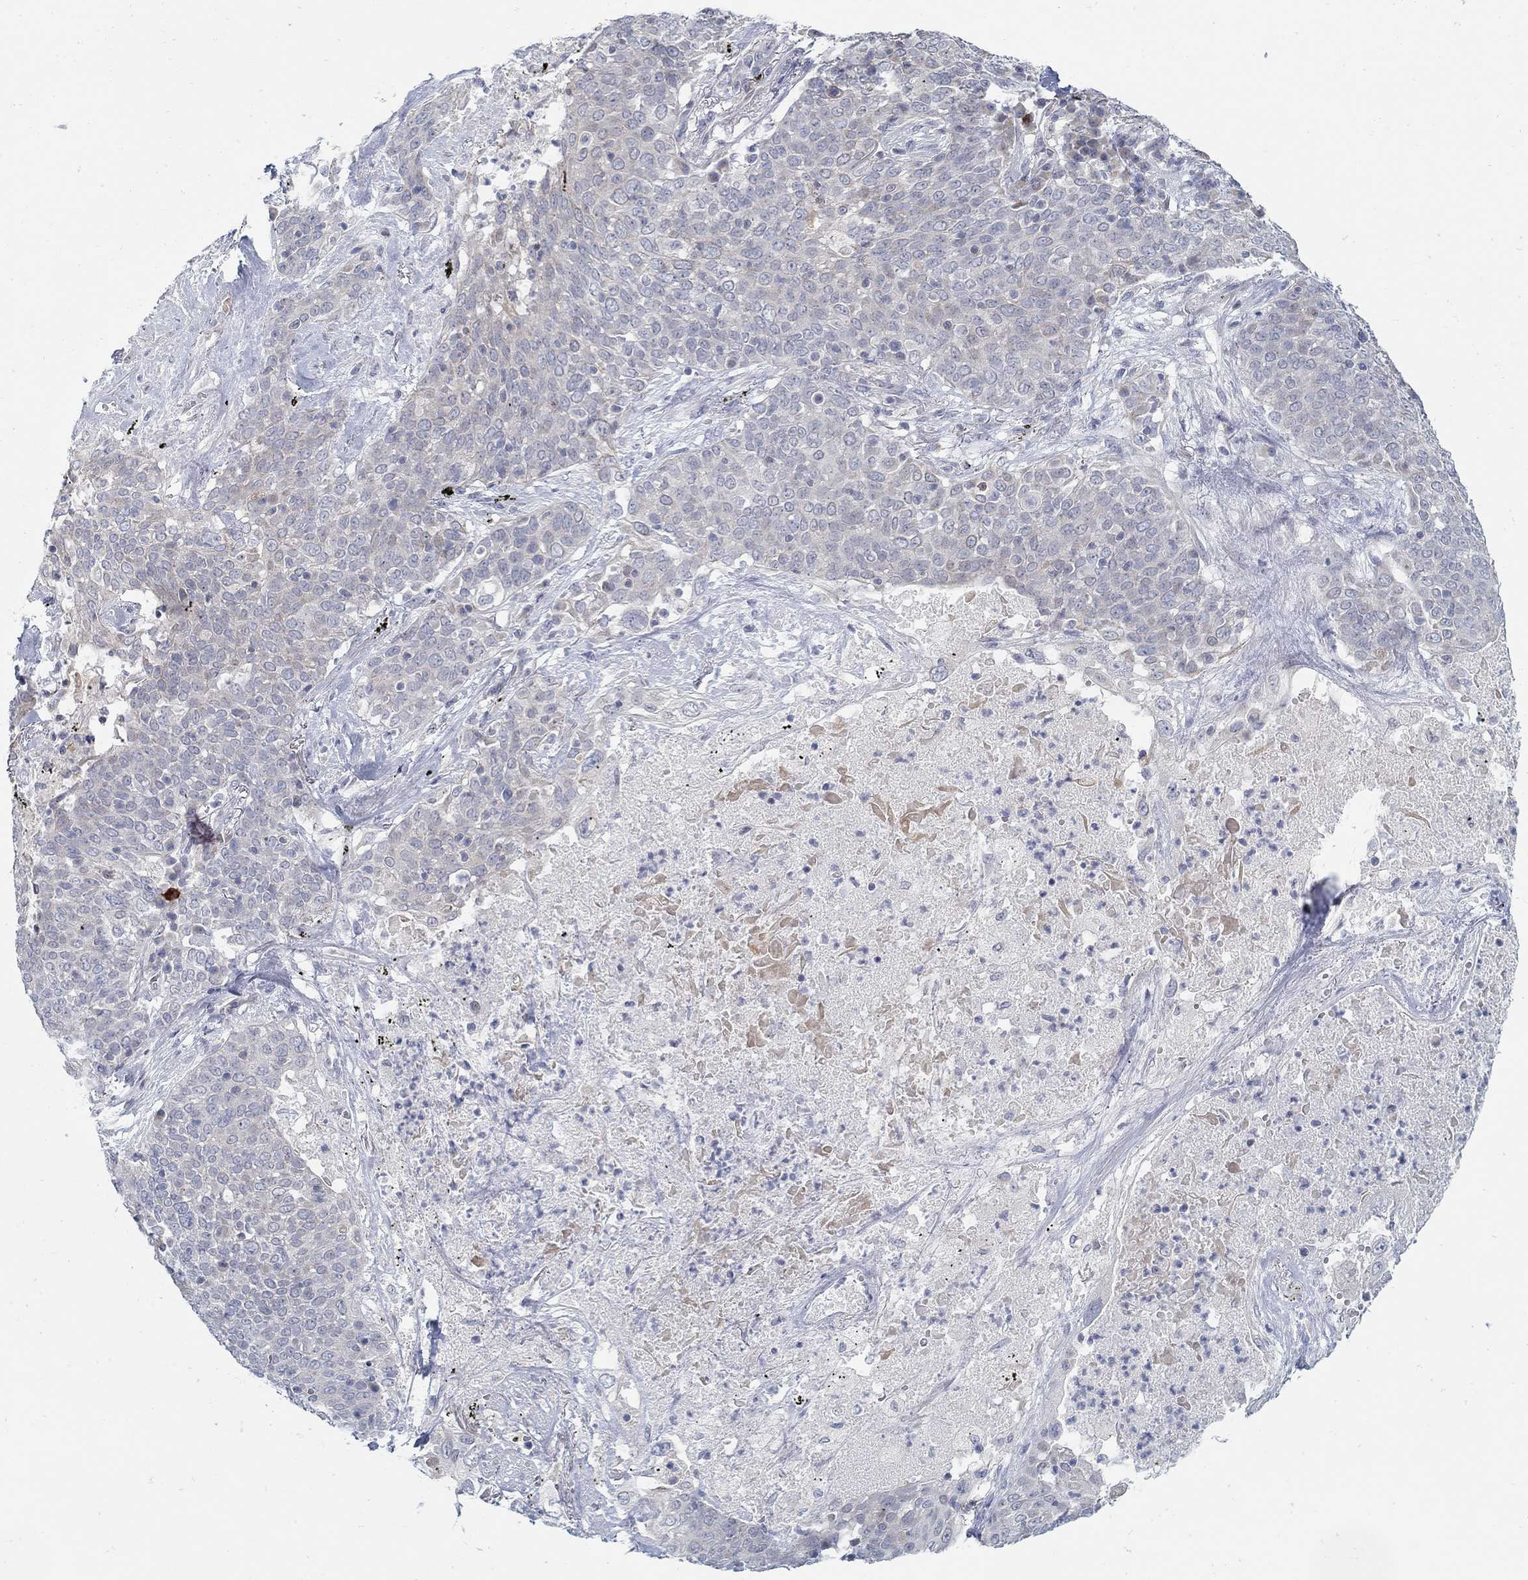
{"staining": {"intensity": "negative", "quantity": "none", "location": "none"}, "tissue": "lung cancer", "cell_type": "Tumor cells", "image_type": "cancer", "snomed": [{"axis": "morphology", "description": "Squamous cell carcinoma, NOS"}, {"axis": "topography", "description": "Lung"}], "caption": "Tumor cells are negative for protein expression in human lung squamous cell carcinoma.", "gene": "ANO7", "patient": {"sex": "male", "age": 82}}